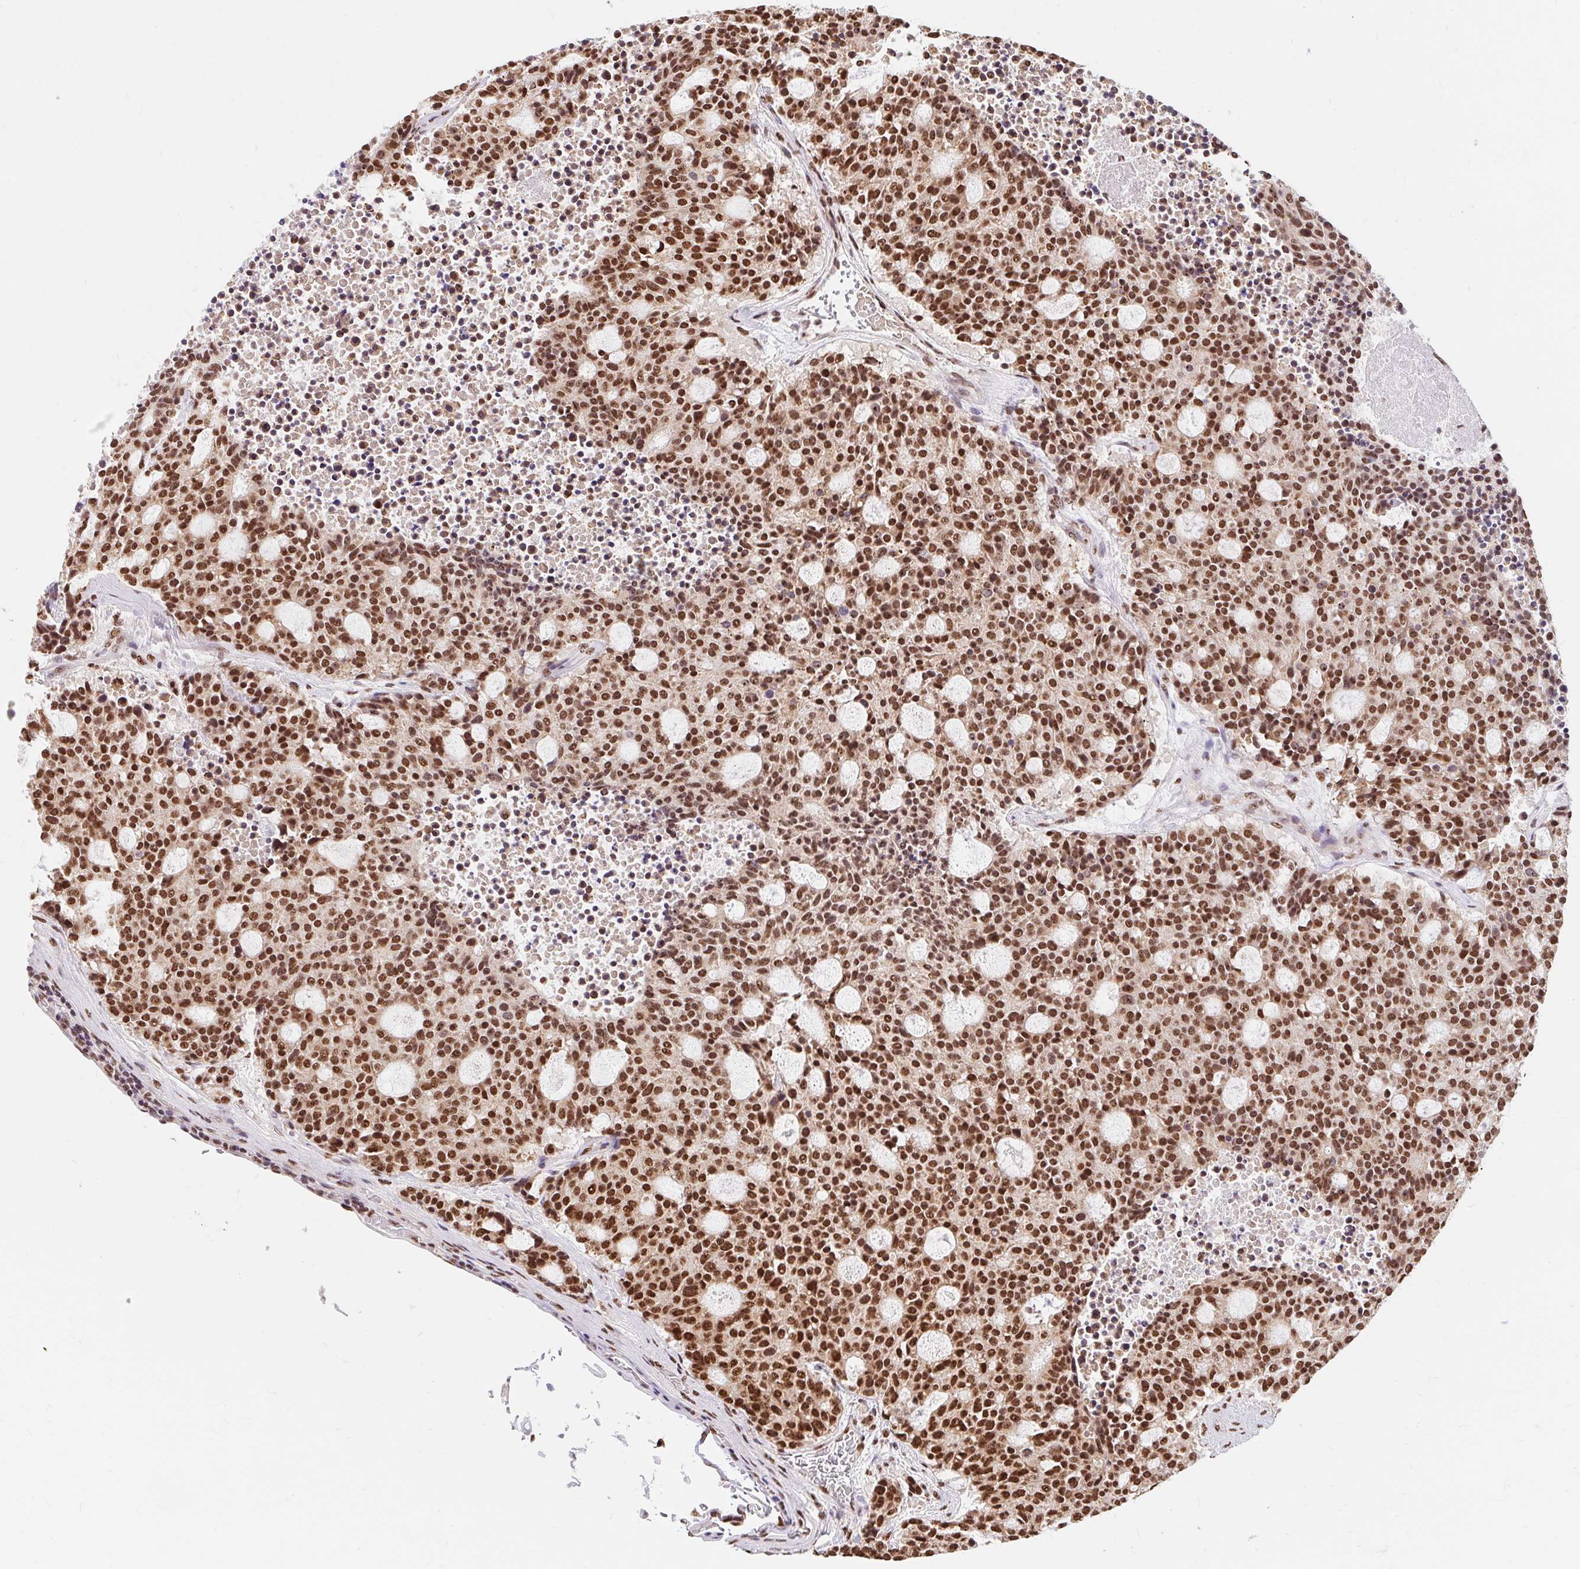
{"staining": {"intensity": "strong", "quantity": ">75%", "location": "nuclear"}, "tissue": "carcinoid", "cell_type": "Tumor cells", "image_type": "cancer", "snomed": [{"axis": "morphology", "description": "Carcinoid, malignant, NOS"}, {"axis": "topography", "description": "Pancreas"}], "caption": "The micrograph demonstrates staining of carcinoid, revealing strong nuclear protein staining (brown color) within tumor cells. The staining was performed using DAB (3,3'-diaminobenzidine) to visualize the protein expression in brown, while the nuclei were stained in blue with hematoxylin (Magnification: 20x).", "gene": "BICRA", "patient": {"sex": "female", "age": 54}}